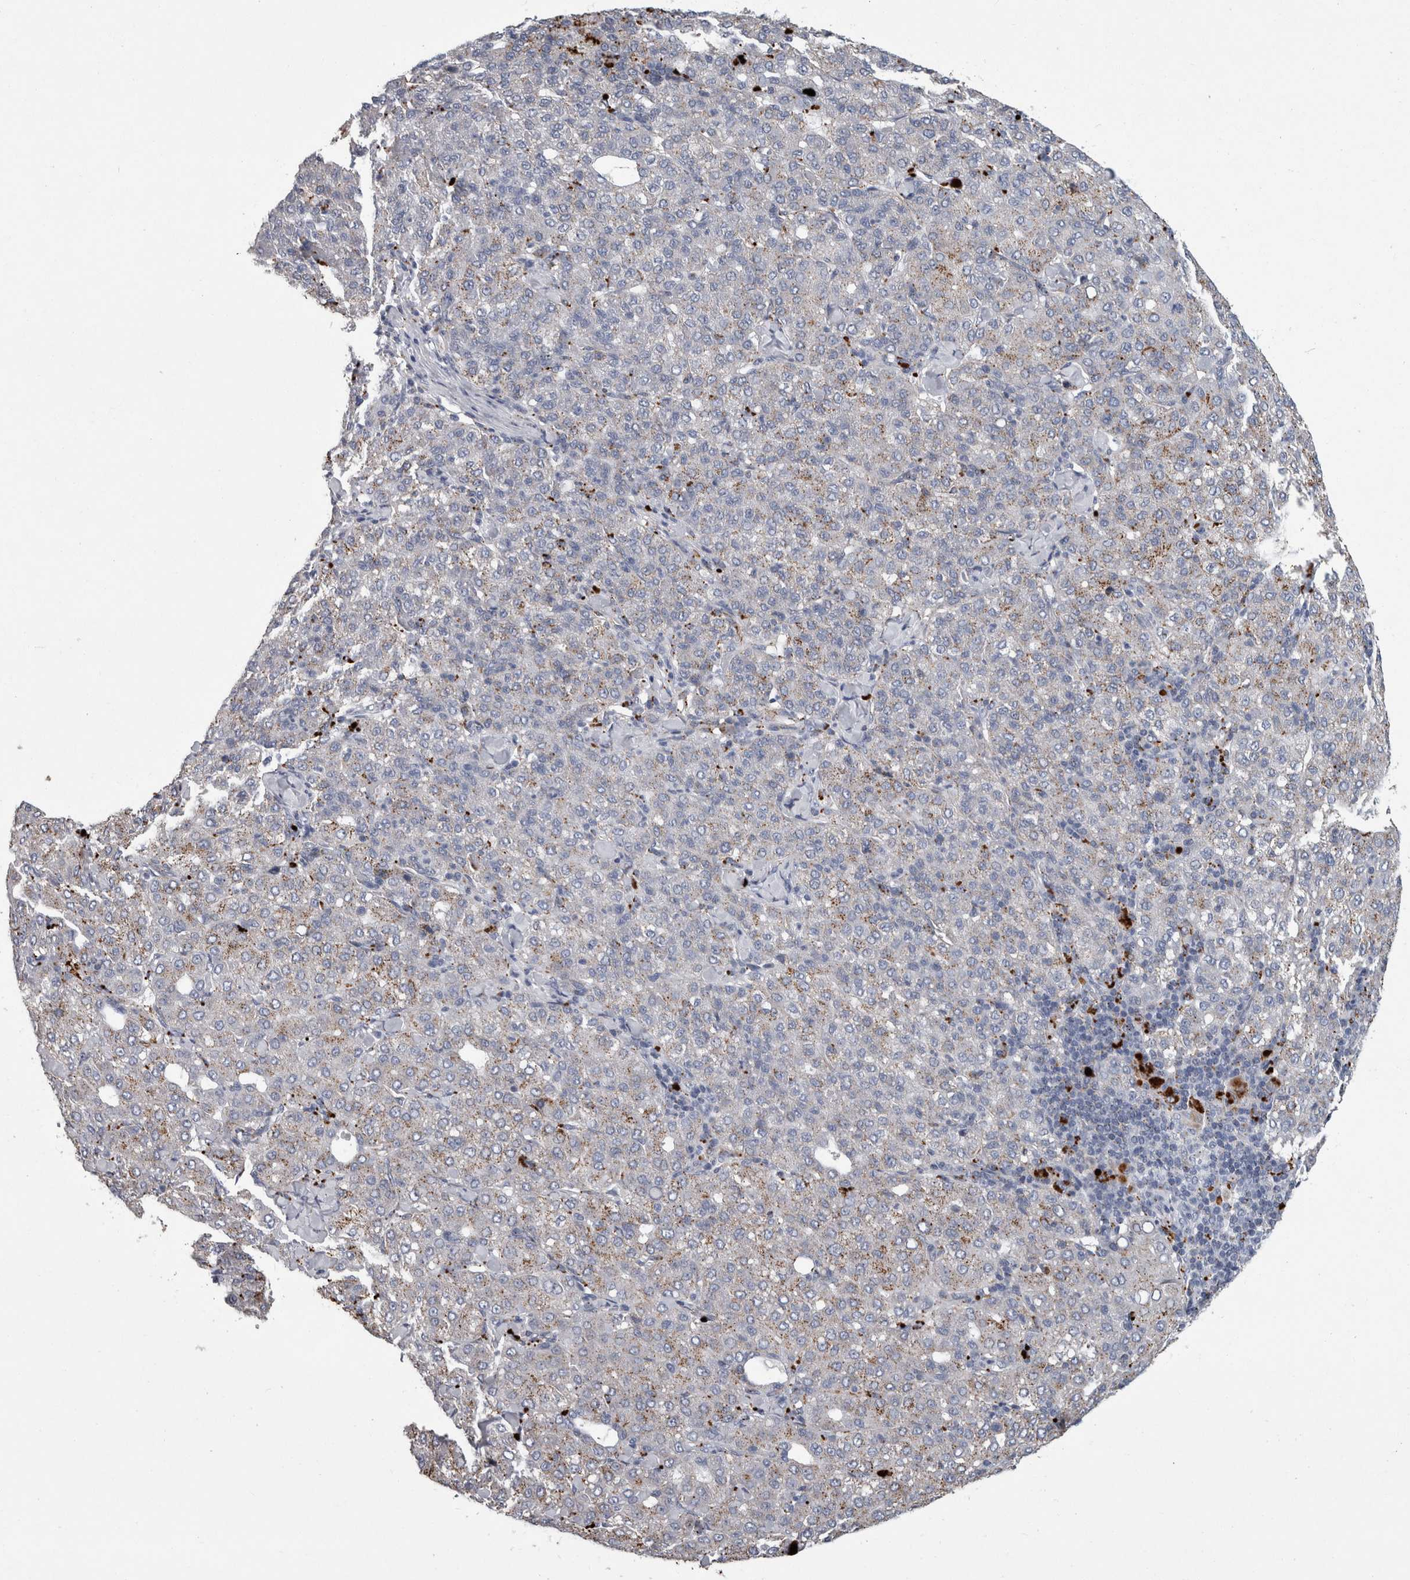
{"staining": {"intensity": "weak", "quantity": "25%-75%", "location": "cytoplasmic/membranous"}, "tissue": "liver cancer", "cell_type": "Tumor cells", "image_type": "cancer", "snomed": [{"axis": "morphology", "description": "Carcinoma, Hepatocellular, NOS"}, {"axis": "topography", "description": "Liver"}], "caption": "Weak cytoplasmic/membranous positivity for a protein is appreciated in approximately 25%-75% of tumor cells of hepatocellular carcinoma (liver) using immunohistochemistry.", "gene": "DPP7", "patient": {"sex": "male", "age": 65}}